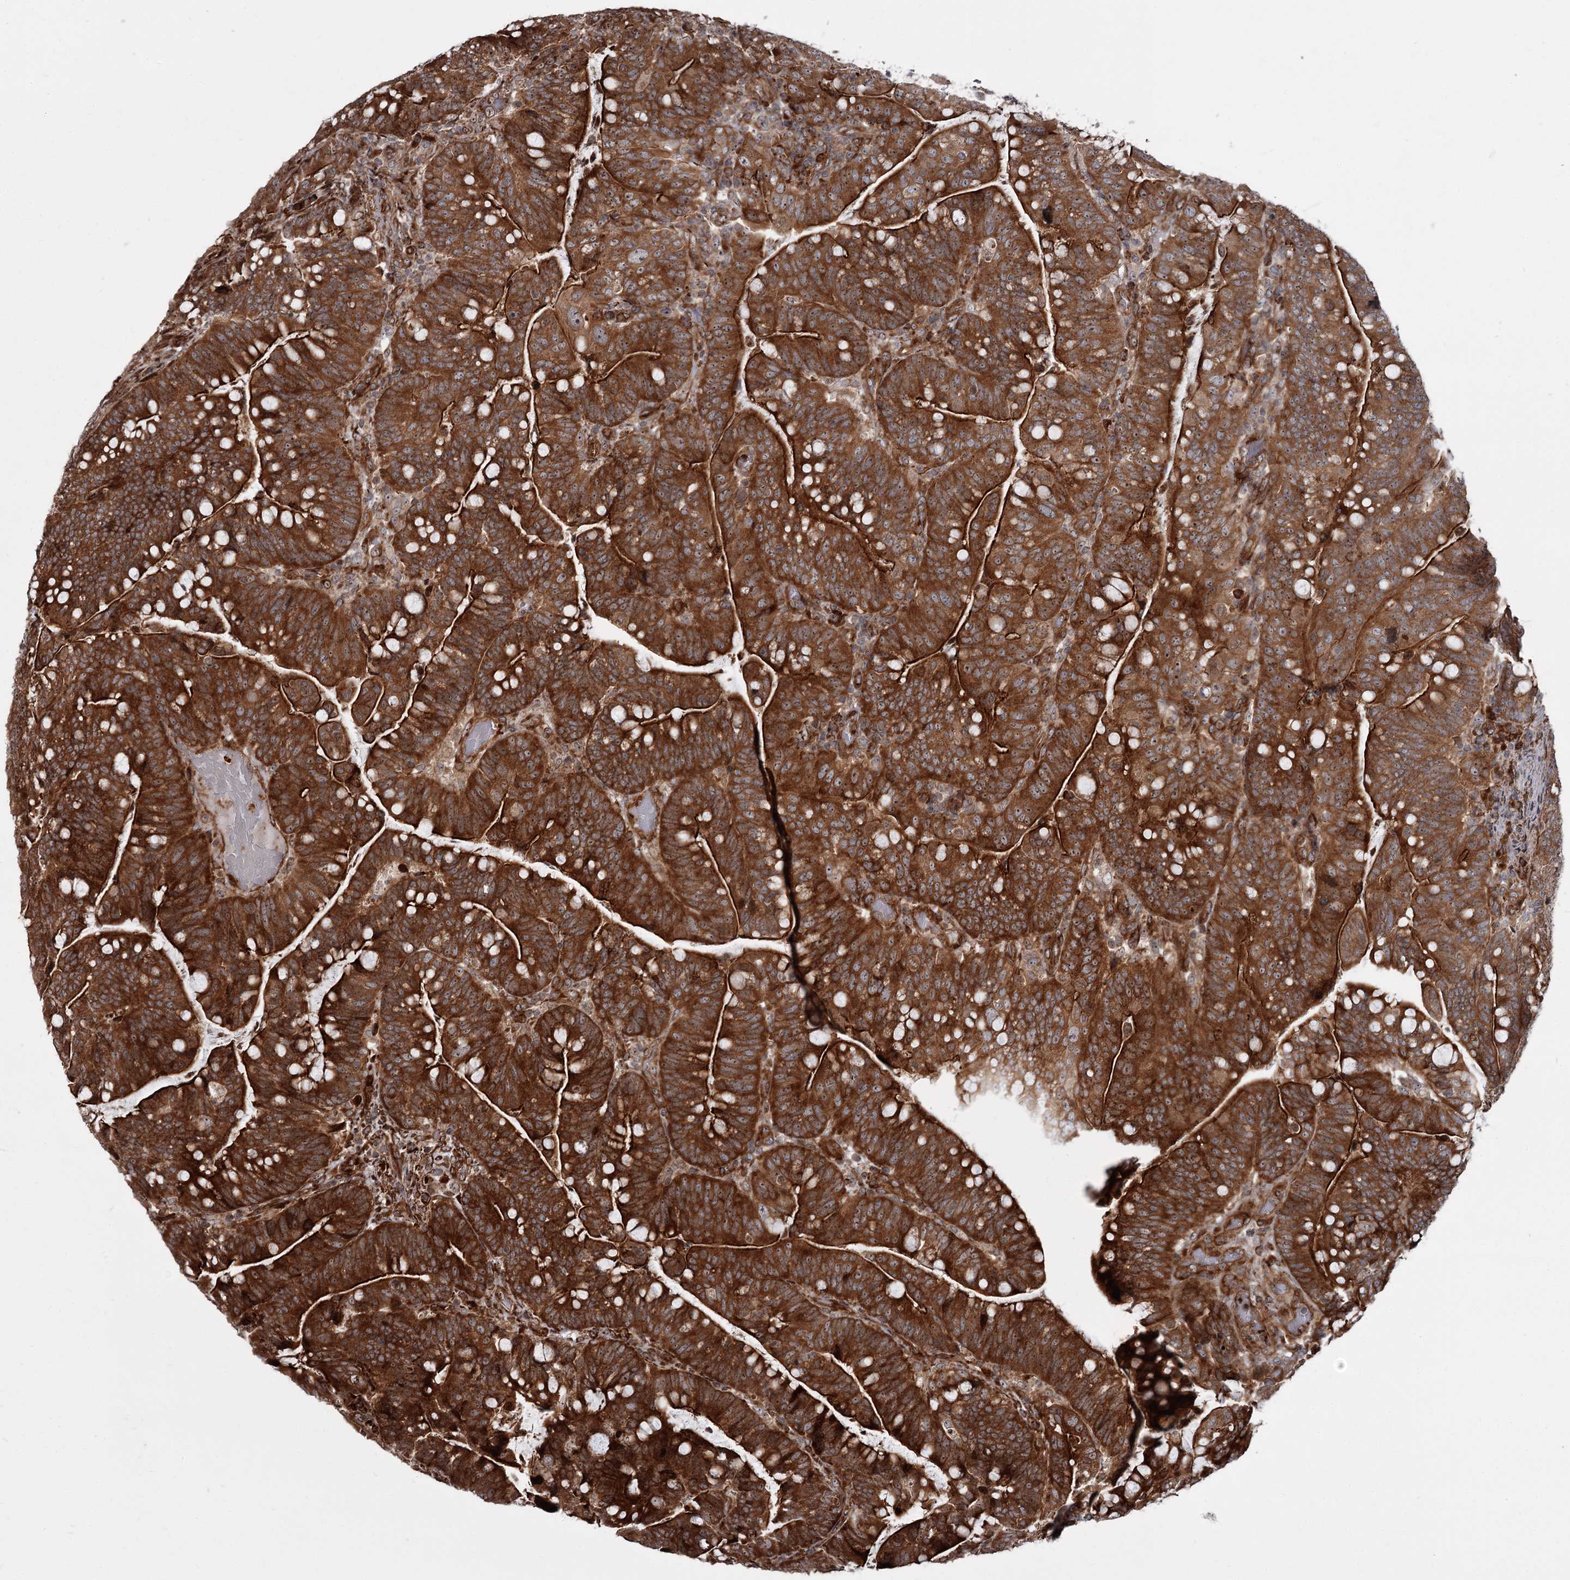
{"staining": {"intensity": "strong", "quantity": ">75%", "location": "cytoplasmic/membranous,nuclear"}, "tissue": "colorectal cancer", "cell_type": "Tumor cells", "image_type": "cancer", "snomed": [{"axis": "morphology", "description": "Normal tissue, NOS"}, {"axis": "morphology", "description": "Adenocarcinoma, NOS"}, {"axis": "topography", "description": "Colon"}], "caption": "A brown stain labels strong cytoplasmic/membranous and nuclear staining of a protein in human colorectal cancer (adenocarcinoma) tumor cells.", "gene": "THAP9", "patient": {"sex": "female", "age": 66}}